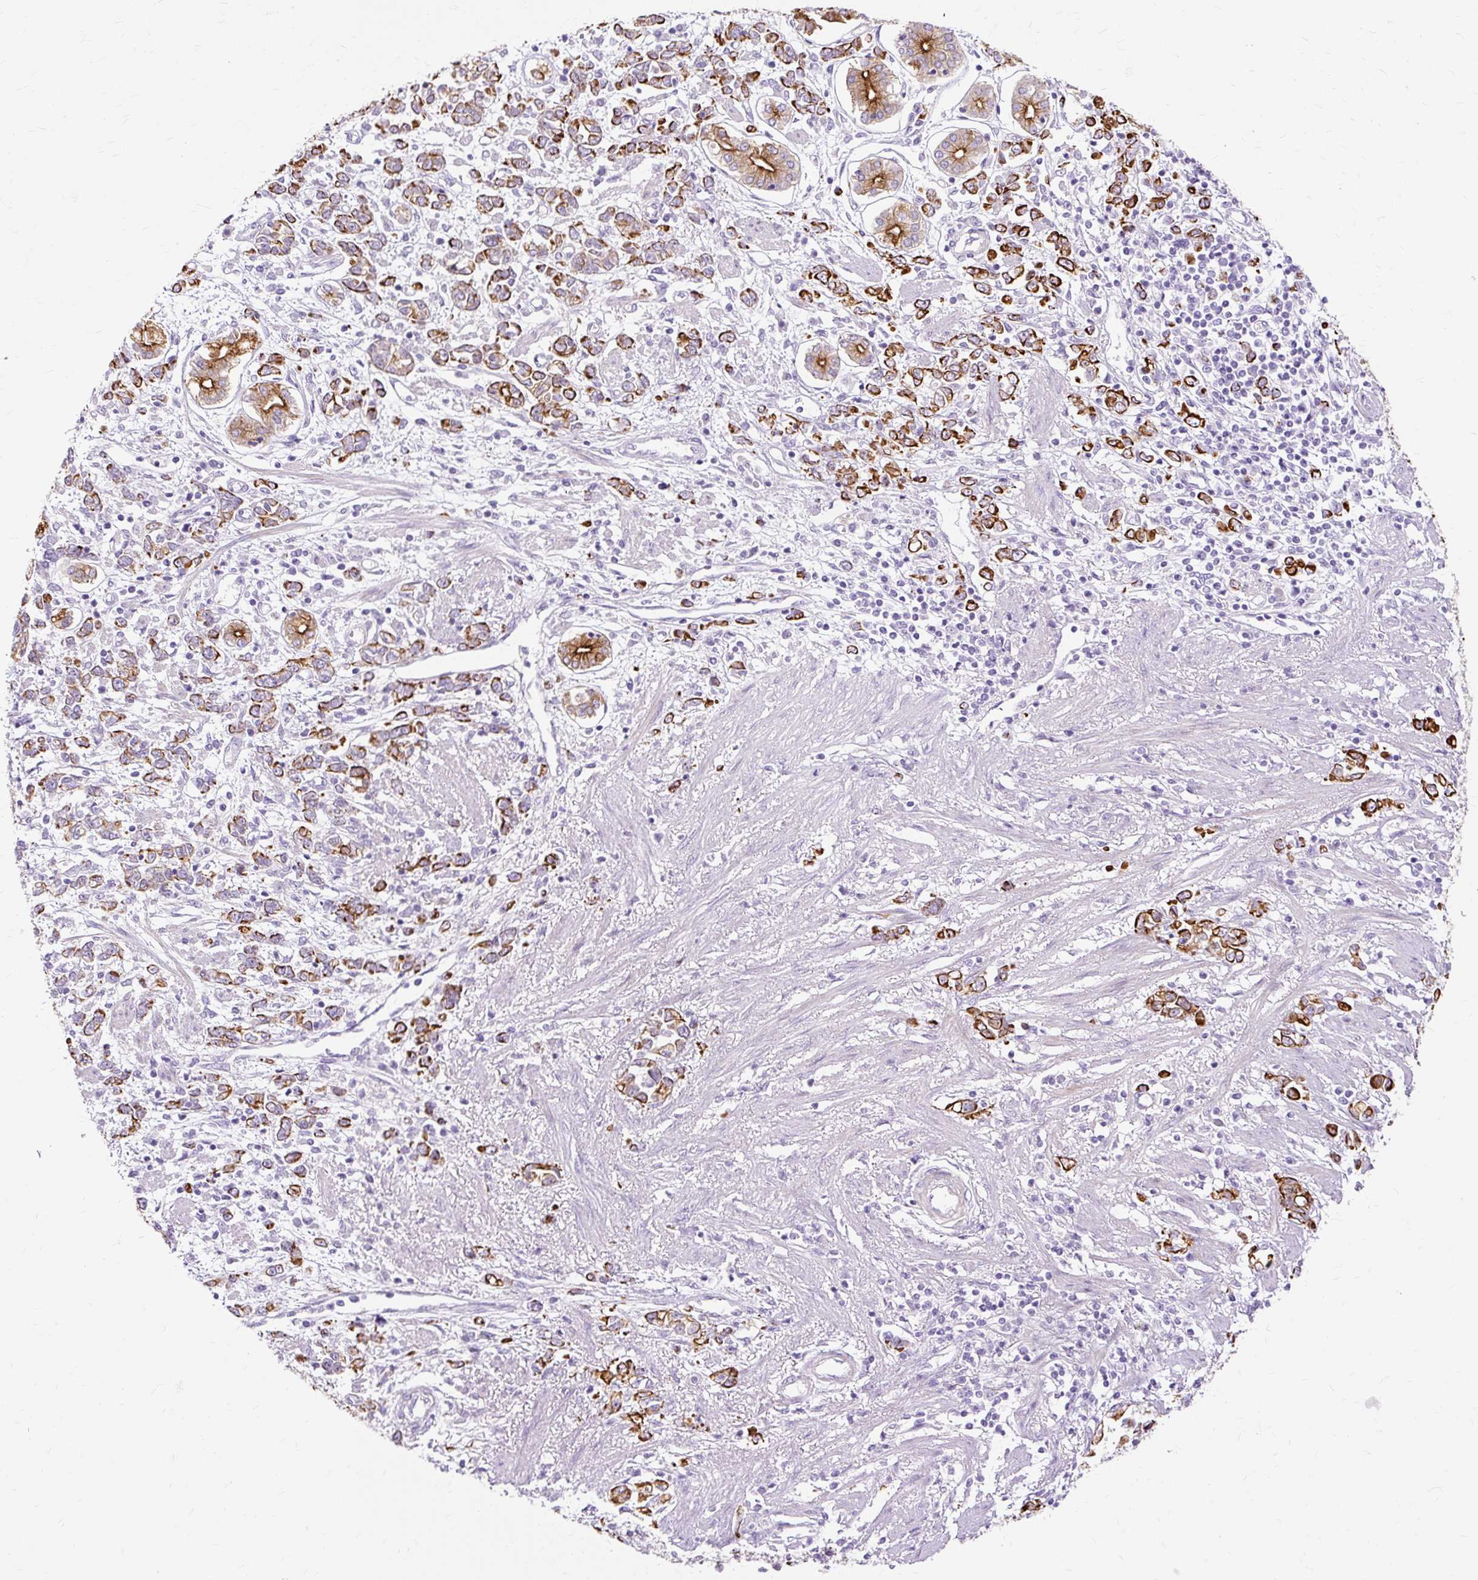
{"staining": {"intensity": "strong", "quantity": ">75%", "location": "cytoplasmic/membranous"}, "tissue": "stomach cancer", "cell_type": "Tumor cells", "image_type": "cancer", "snomed": [{"axis": "morphology", "description": "Adenocarcinoma, NOS"}, {"axis": "topography", "description": "Stomach"}], "caption": "IHC staining of stomach cancer, which exhibits high levels of strong cytoplasmic/membranous expression in about >75% of tumor cells indicating strong cytoplasmic/membranous protein positivity. The staining was performed using DAB (brown) for protein detection and nuclei were counterstained in hematoxylin (blue).", "gene": "DCTN4", "patient": {"sex": "female", "age": 76}}